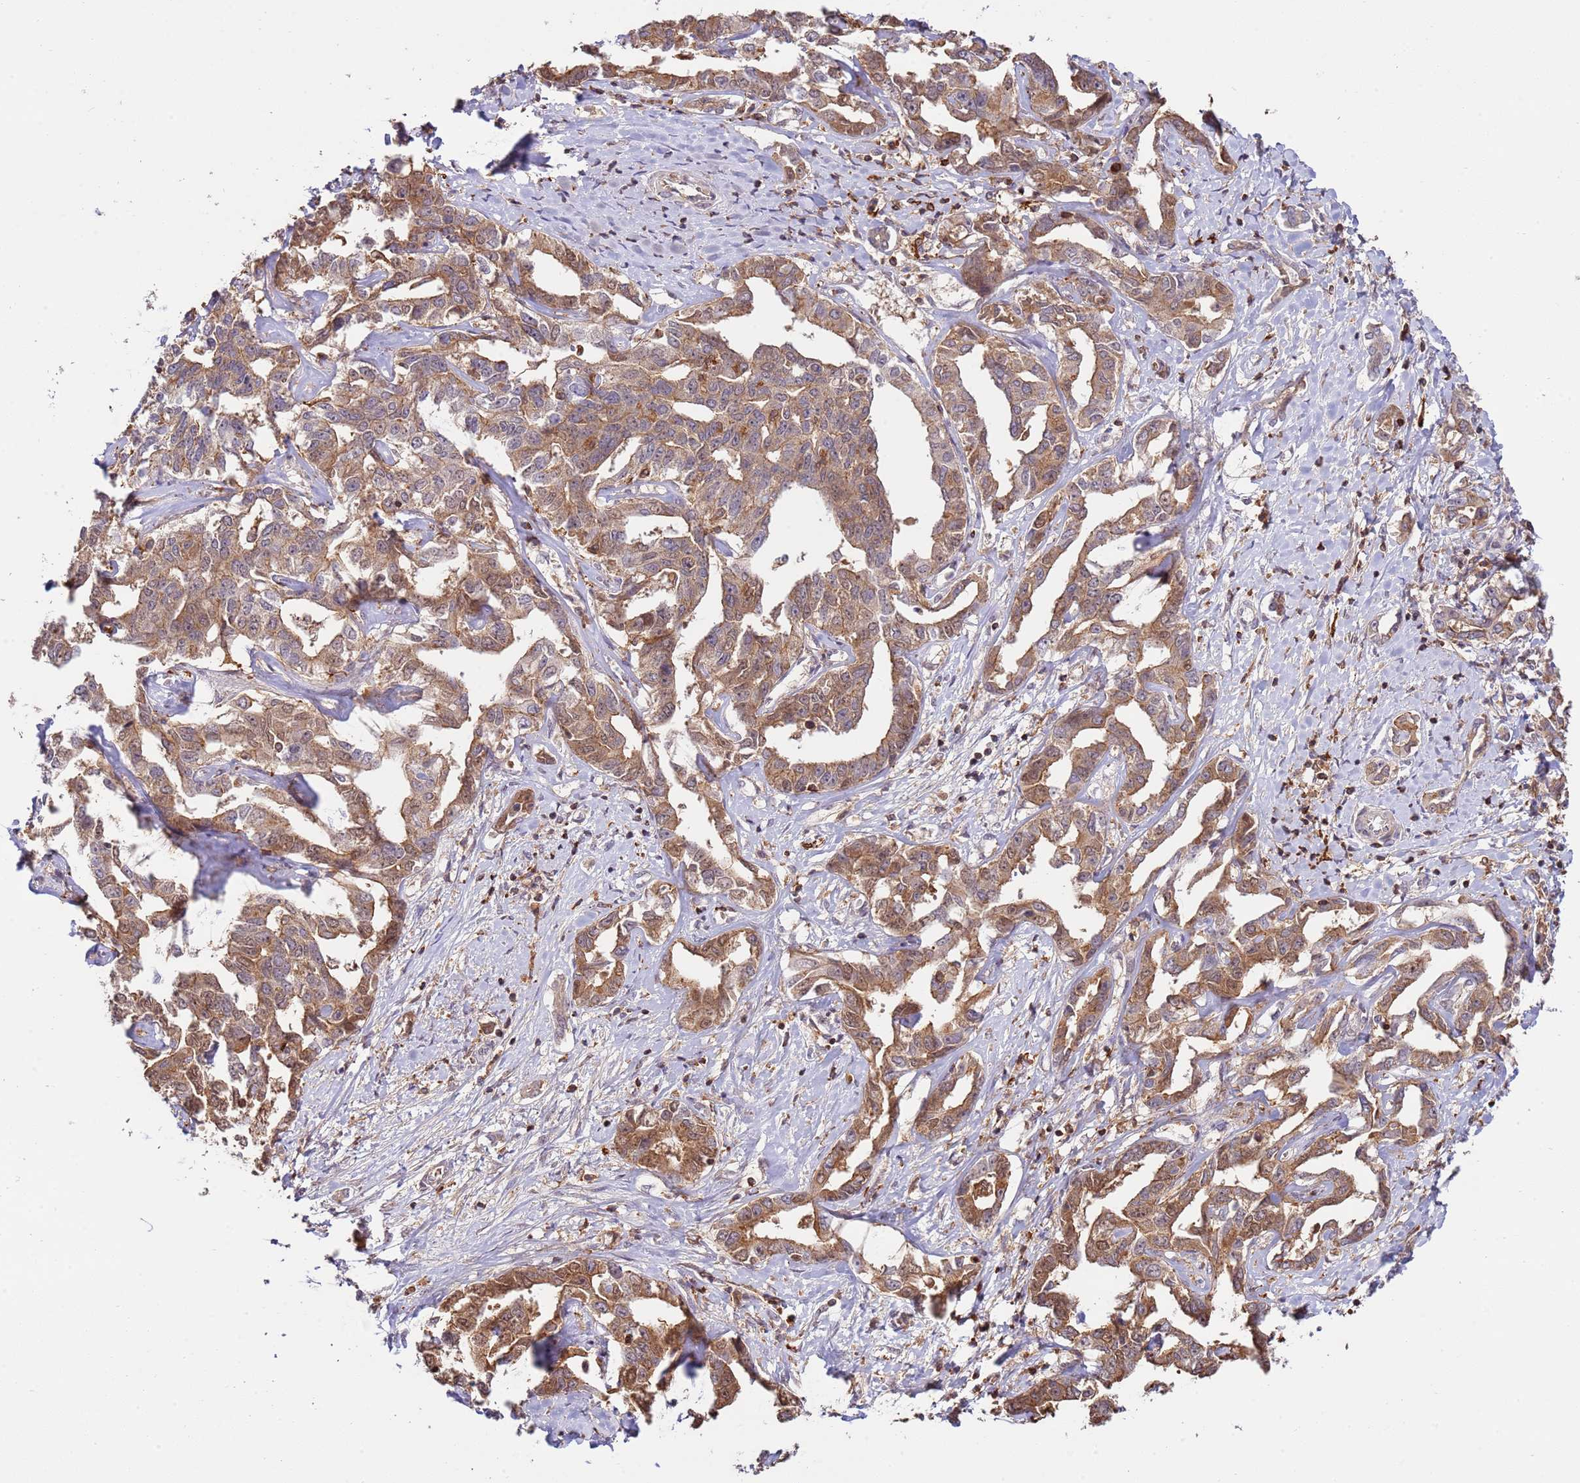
{"staining": {"intensity": "moderate", "quantity": ">75%", "location": "cytoplasmic/membranous"}, "tissue": "liver cancer", "cell_type": "Tumor cells", "image_type": "cancer", "snomed": [{"axis": "morphology", "description": "Cholangiocarcinoma"}, {"axis": "topography", "description": "Liver"}], "caption": "A medium amount of moderate cytoplasmic/membranous expression is present in about >75% of tumor cells in liver cancer tissue.", "gene": "ZNF624", "patient": {"sex": "male", "age": 59}}